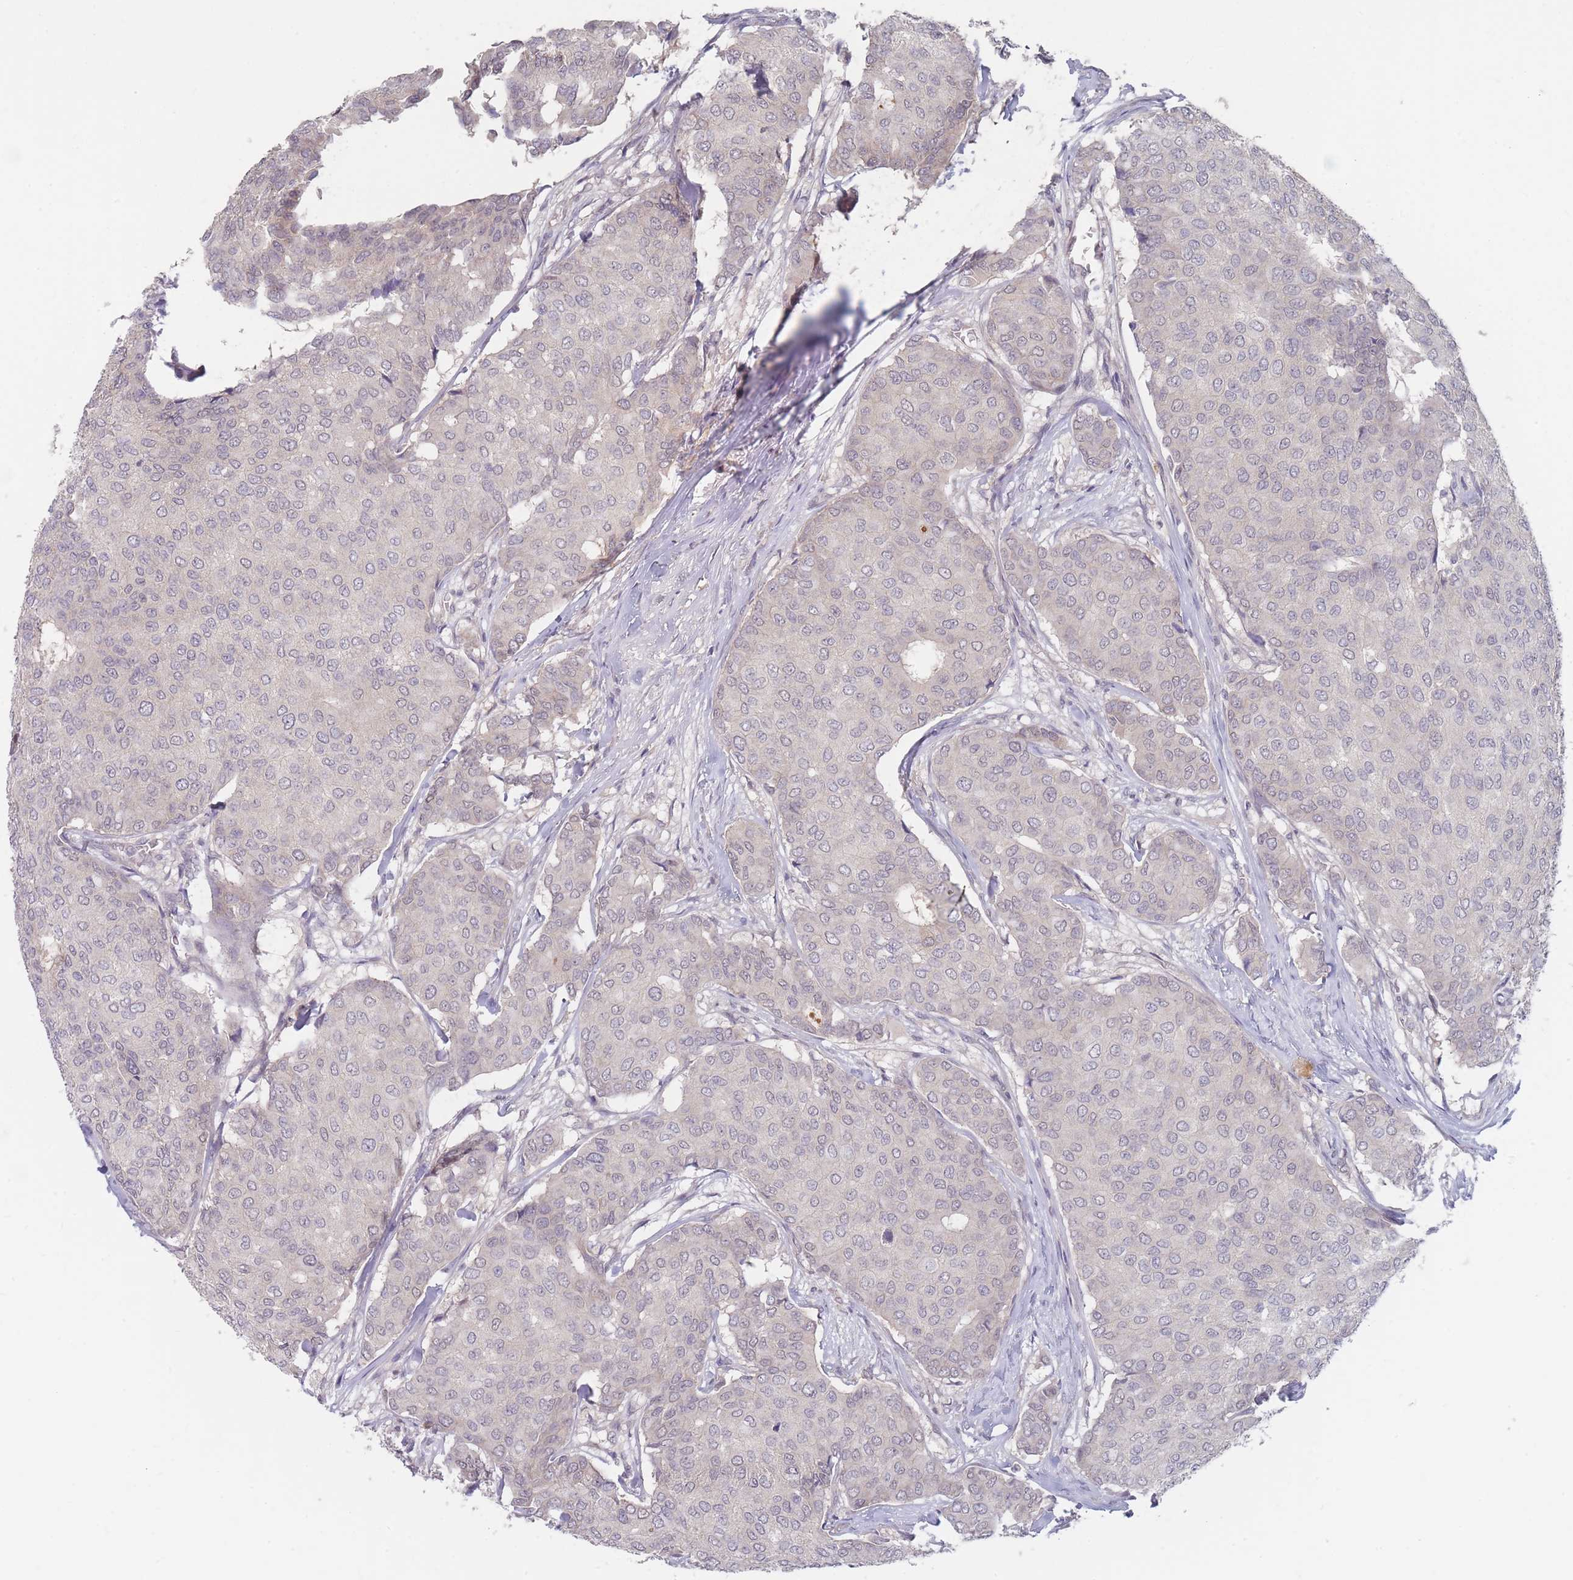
{"staining": {"intensity": "negative", "quantity": "none", "location": "none"}, "tissue": "breast cancer", "cell_type": "Tumor cells", "image_type": "cancer", "snomed": [{"axis": "morphology", "description": "Duct carcinoma"}, {"axis": "topography", "description": "Breast"}], "caption": "IHC of human breast intraductal carcinoma shows no staining in tumor cells. Brightfield microscopy of immunohistochemistry (IHC) stained with DAB (brown) and hematoxylin (blue), captured at high magnification.", "gene": "ANKRD10", "patient": {"sex": "female", "age": 75}}